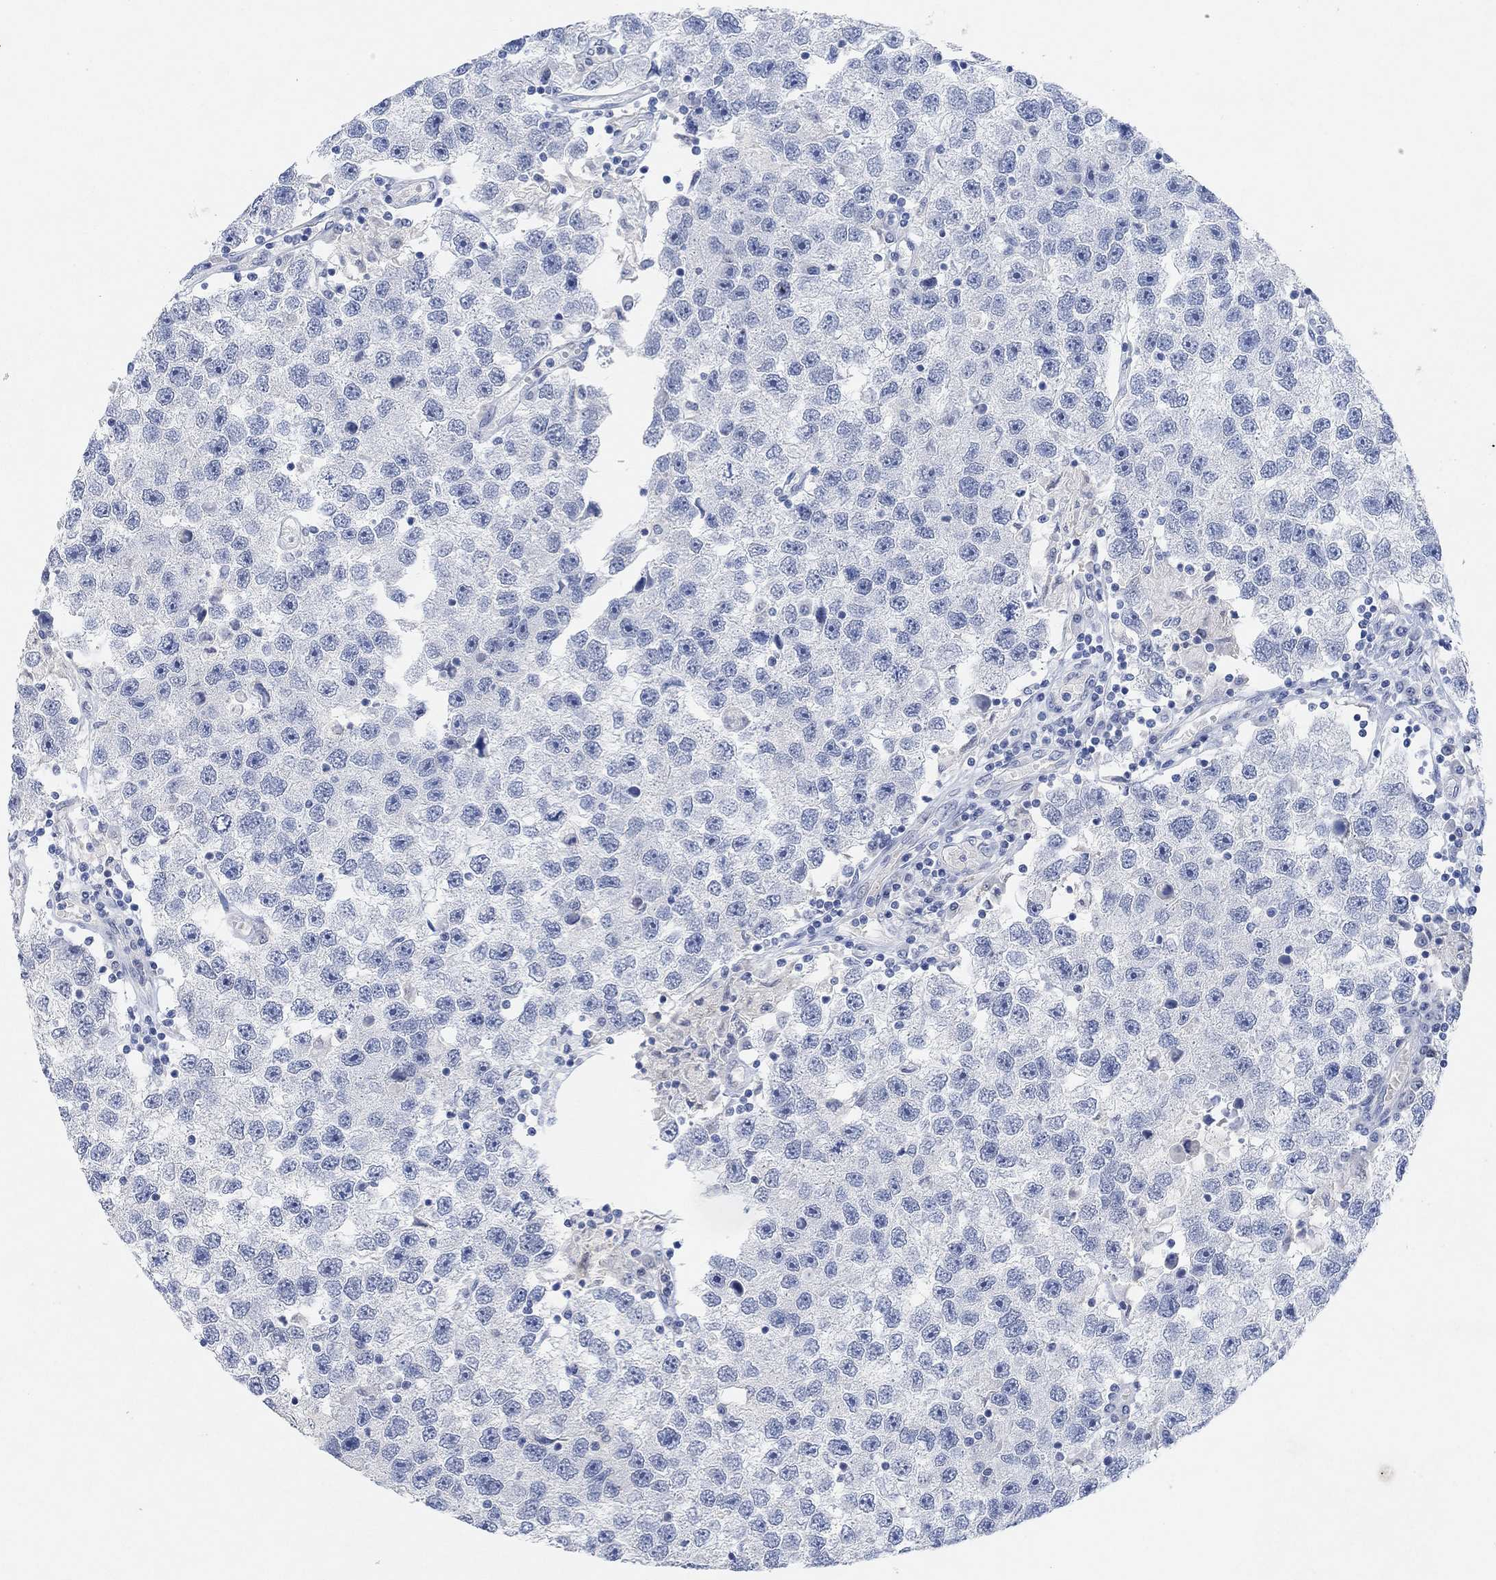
{"staining": {"intensity": "negative", "quantity": "none", "location": "none"}, "tissue": "testis cancer", "cell_type": "Tumor cells", "image_type": "cancer", "snomed": [{"axis": "morphology", "description": "Seminoma, NOS"}, {"axis": "topography", "description": "Testis"}], "caption": "Tumor cells are negative for protein expression in human seminoma (testis).", "gene": "VAT1L", "patient": {"sex": "male", "age": 26}}